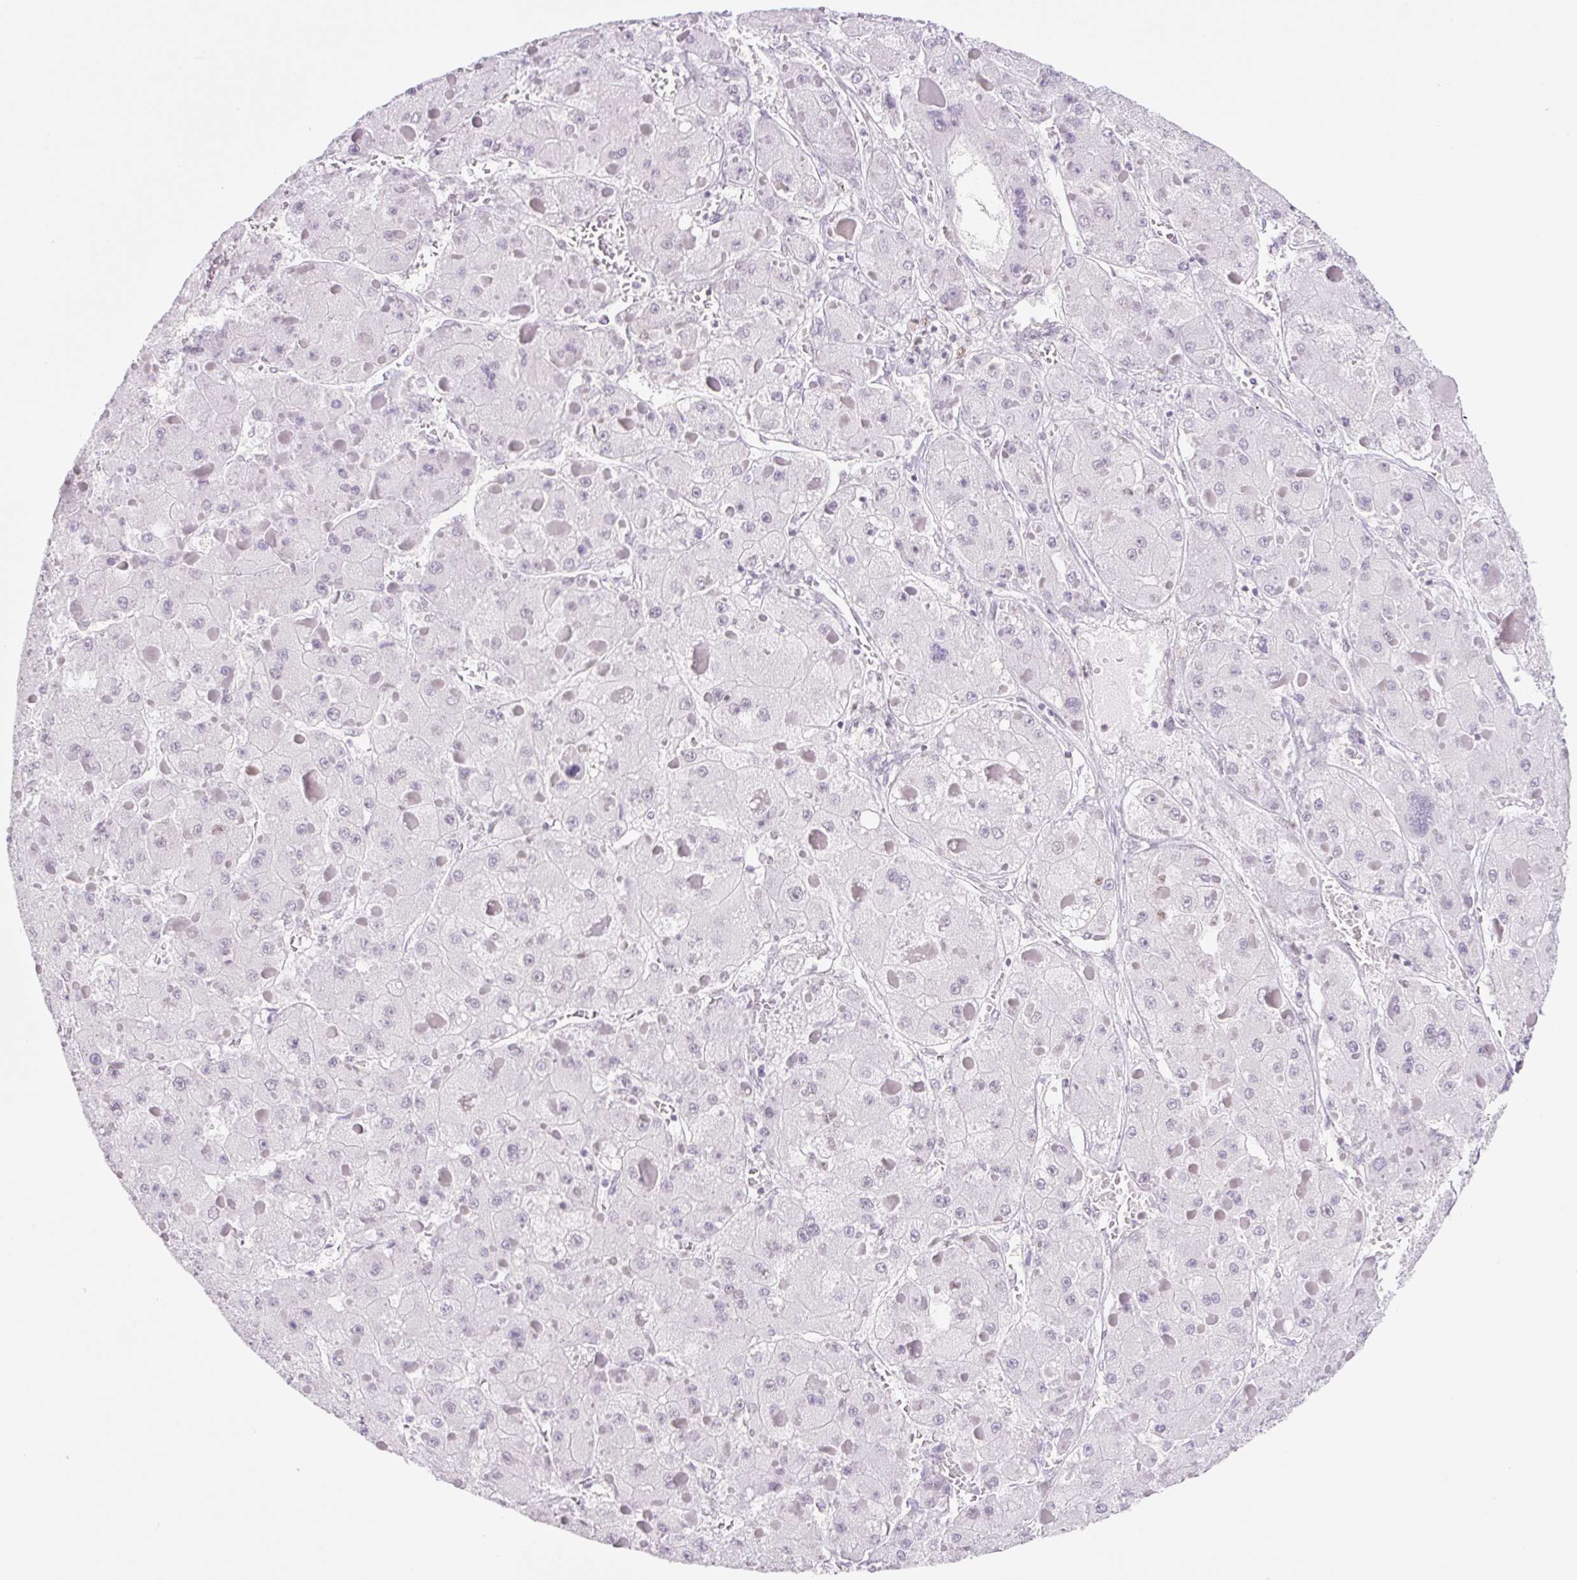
{"staining": {"intensity": "negative", "quantity": "none", "location": "none"}, "tissue": "liver cancer", "cell_type": "Tumor cells", "image_type": "cancer", "snomed": [{"axis": "morphology", "description": "Carcinoma, Hepatocellular, NOS"}, {"axis": "topography", "description": "Liver"}], "caption": "The micrograph shows no staining of tumor cells in liver cancer (hepatocellular carcinoma).", "gene": "TLE3", "patient": {"sex": "female", "age": 73}}